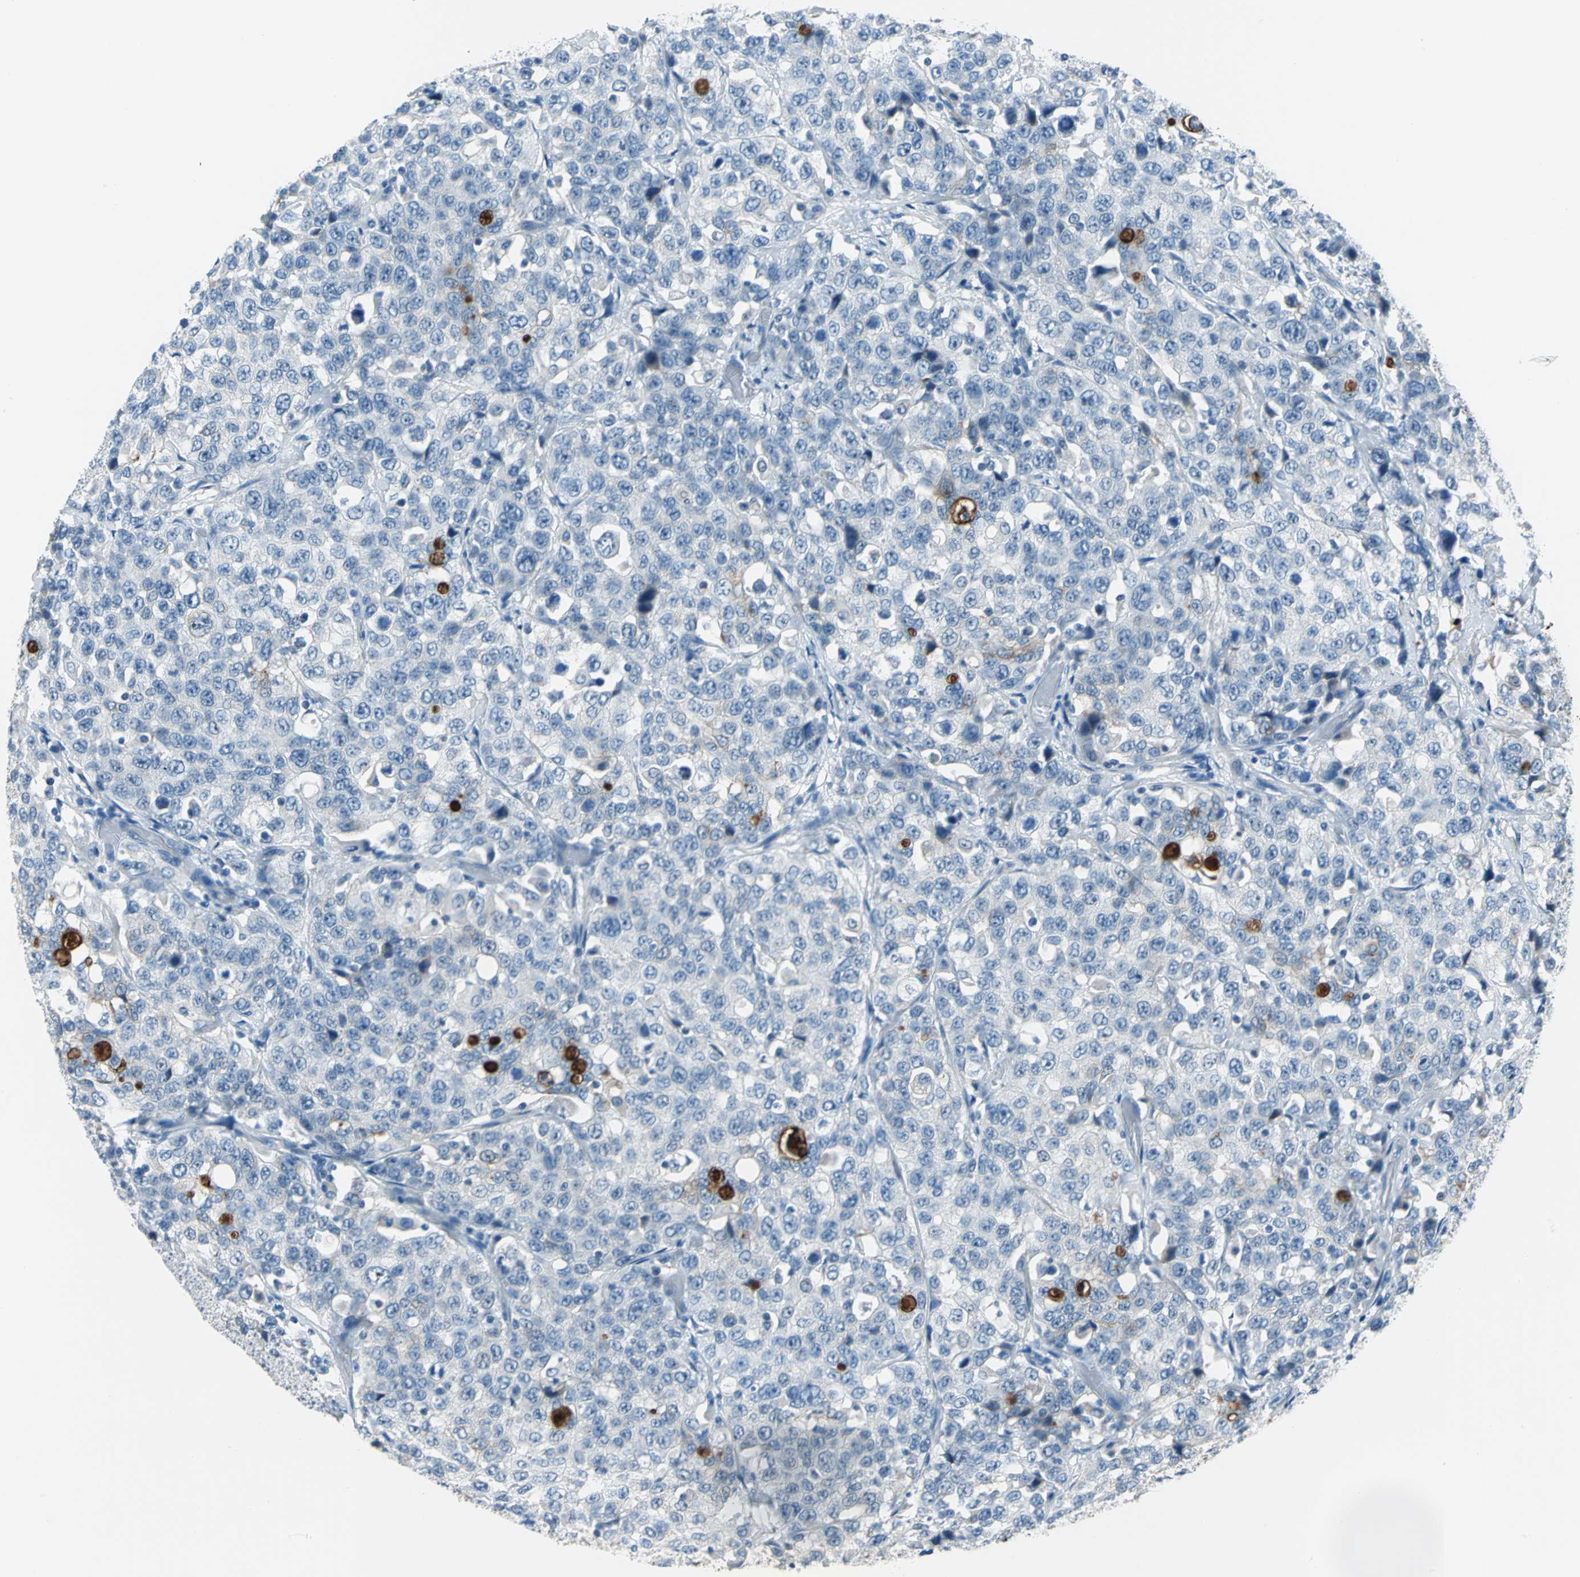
{"staining": {"intensity": "strong", "quantity": "<25%", "location": "cytoplasmic/membranous"}, "tissue": "stomach cancer", "cell_type": "Tumor cells", "image_type": "cancer", "snomed": [{"axis": "morphology", "description": "Normal tissue, NOS"}, {"axis": "morphology", "description": "Adenocarcinoma, NOS"}, {"axis": "topography", "description": "Stomach"}], "caption": "Brown immunohistochemical staining in human stomach cancer (adenocarcinoma) displays strong cytoplasmic/membranous staining in approximately <25% of tumor cells.", "gene": "MUC4", "patient": {"sex": "male", "age": 48}}